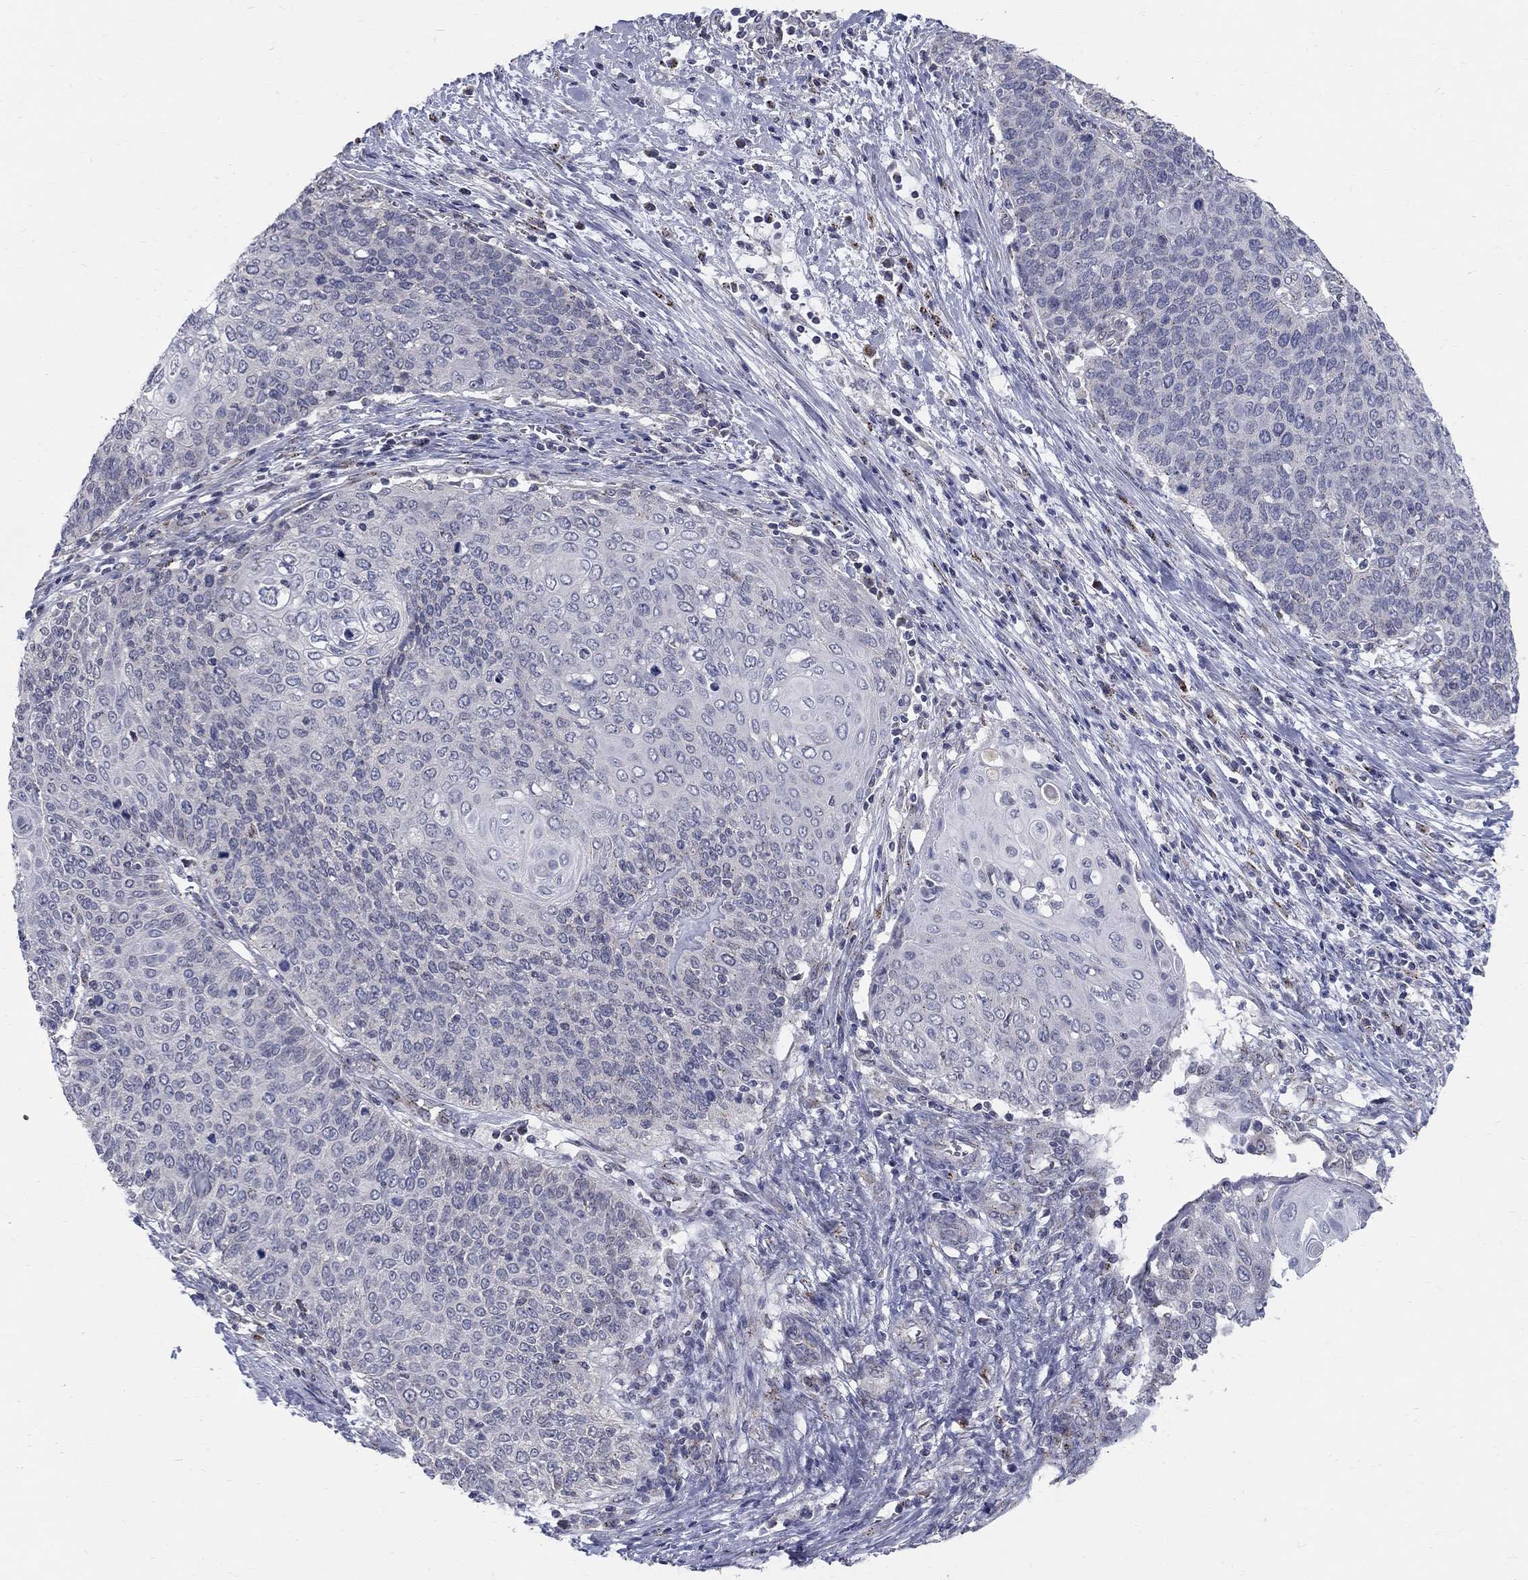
{"staining": {"intensity": "negative", "quantity": "none", "location": "none"}, "tissue": "cervical cancer", "cell_type": "Tumor cells", "image_type": "cancer", "snomed": [{"axis": "morphology", "description": "Squamous cell carcinoma, NOS"}, {"axis": "topography", "description": "Cervix"}], "caption": "Immunohistochemistry (IHC) image of neoplastic tissue: human cervical squamous cell carcinoma stained with DAB (3,3'-diaminobenzidine) displays no significant protein positivity in tumor cells.", "gene": "PANK3", "patient": {"sex": "female", "age": 39}}